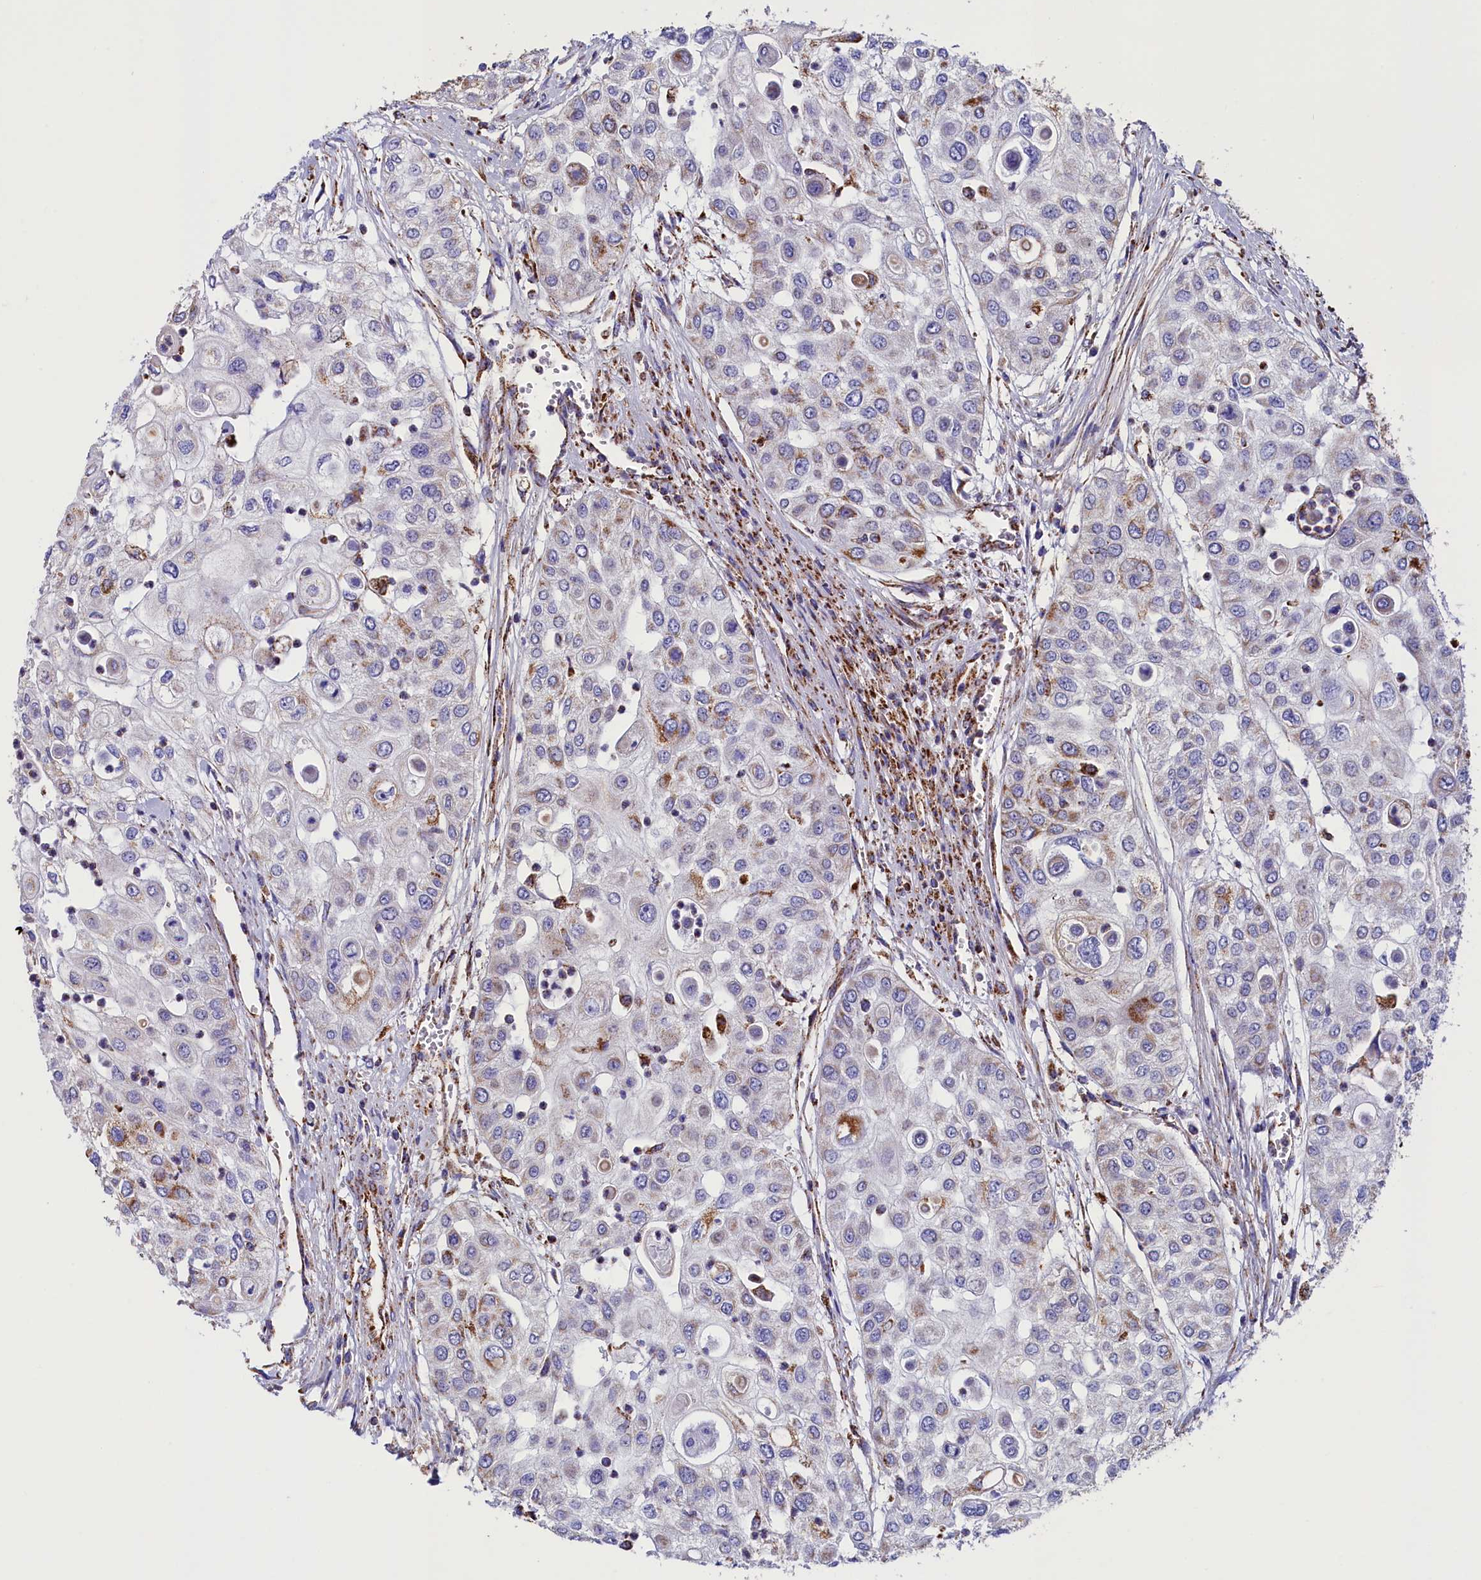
{"staining": {"intensity": "moderate", "quantity": "<25%", "location": "cytoplasmic/membranous"}, "tissue": "urothelial cancer", "cell_type": "Tumor cells", "image_type": "cancer", "snomed": [{"axis": "morphology", "description": "Urothelial carcinoma, High grade"}, {"axis": "topography", "description": "Urinary bladder"}], "caption": "The immunohistochemical stain highlights moderate cytoplasmic/membranous positivity in tumor cells of urothelial carcinoma (high-grade) tissue.", "gene": "SLC39A3", "patient": {"sex": "female", "age": 79}}